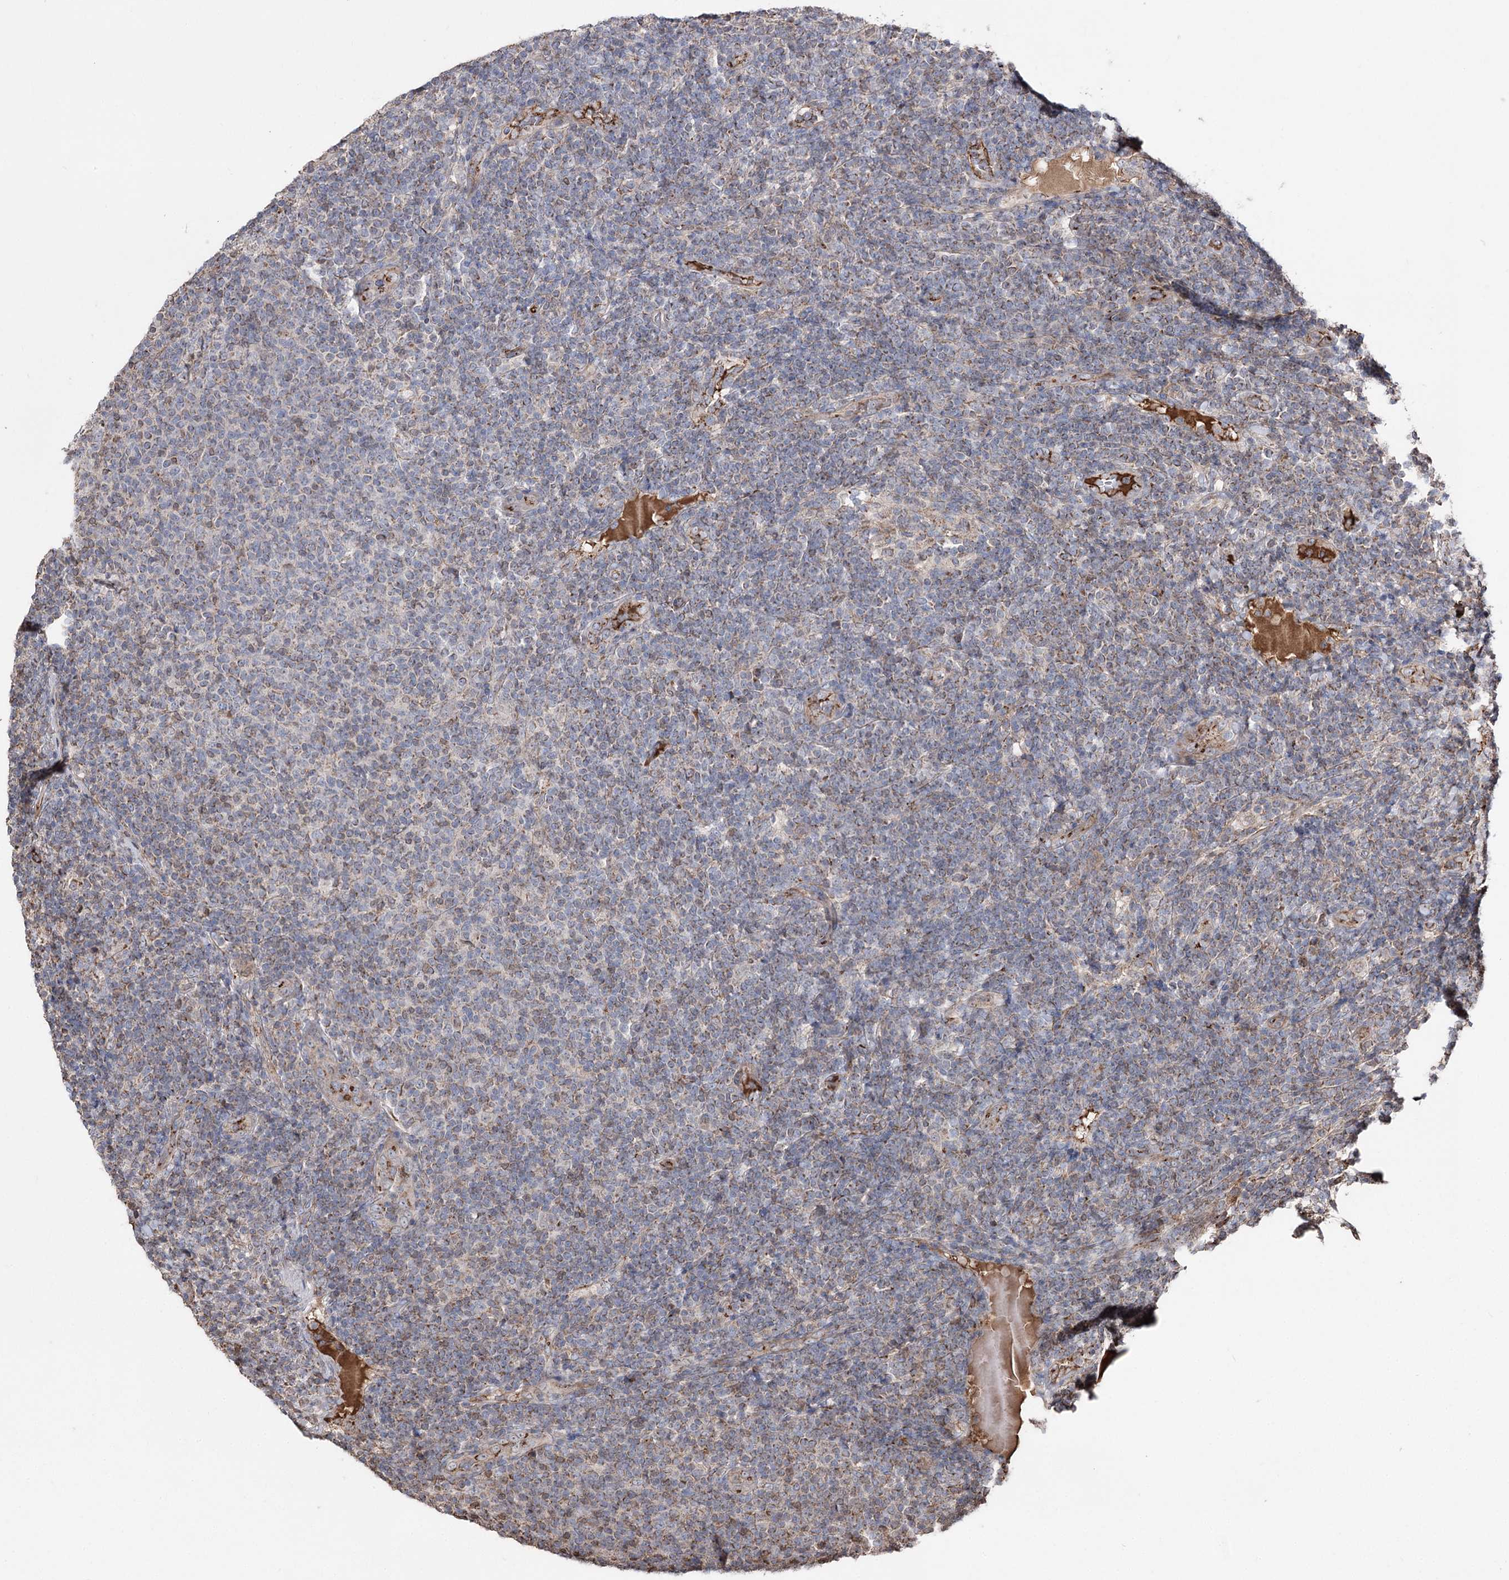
{"staining": {"intensity": "negative", "quantity": "none", "location": "none"}, "tissue": "lymphoma", "cell_type": "Tumor cells", "image_type": "cancer", "snomed": [{"axis": "morphology", "description": "Malignant lymphoma, non-Hodgkin's type, Low grade"}, {"axis": "topography", "description": "Lymph node"}], "caption": "Human malignant lymphoma, non-Hodgkin's type (low-grade) stained for a protein using IHC demonstrates no staining in tumor cells.", "gene": "ARHGAP20", "patient": {"sex": "male", "age": 66}}